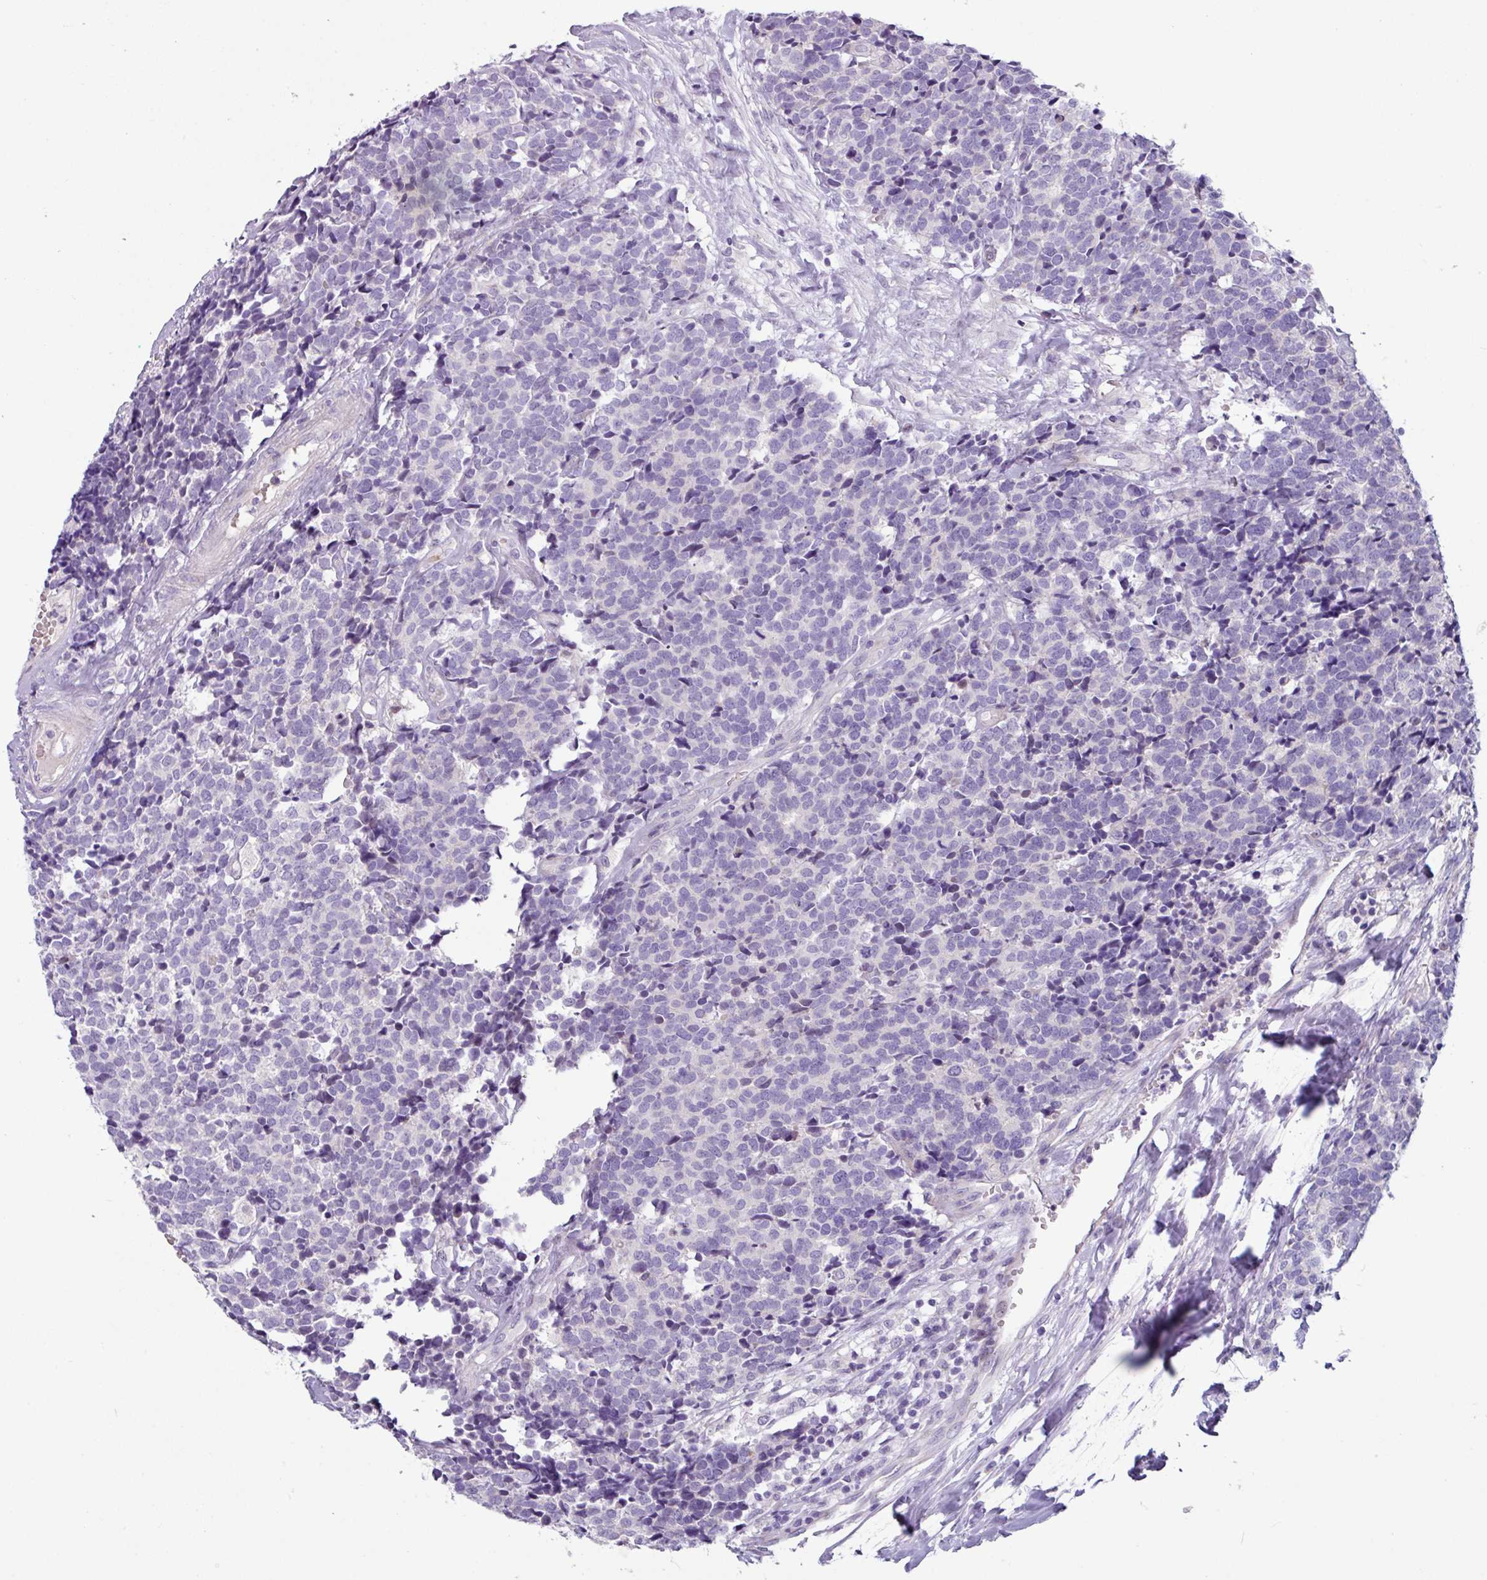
{"staining": {"intensity": "negative", "quantity": "none", "location": "none"}, "tissue": "carcinoid", "cell_type": "Tumor cells", "image_type": "cancer", "snomed": [{"axis": "morphology", "description": "Carcinoid, malignant, NOS"}, {"axis": "topography", "description": "Skin"}], "caption": "Protein analysis of malignant carcinoid reveals no significant expression in tumor cells.", "gene": "RGS16", "patient": {"sex": "female", "age": 79}}